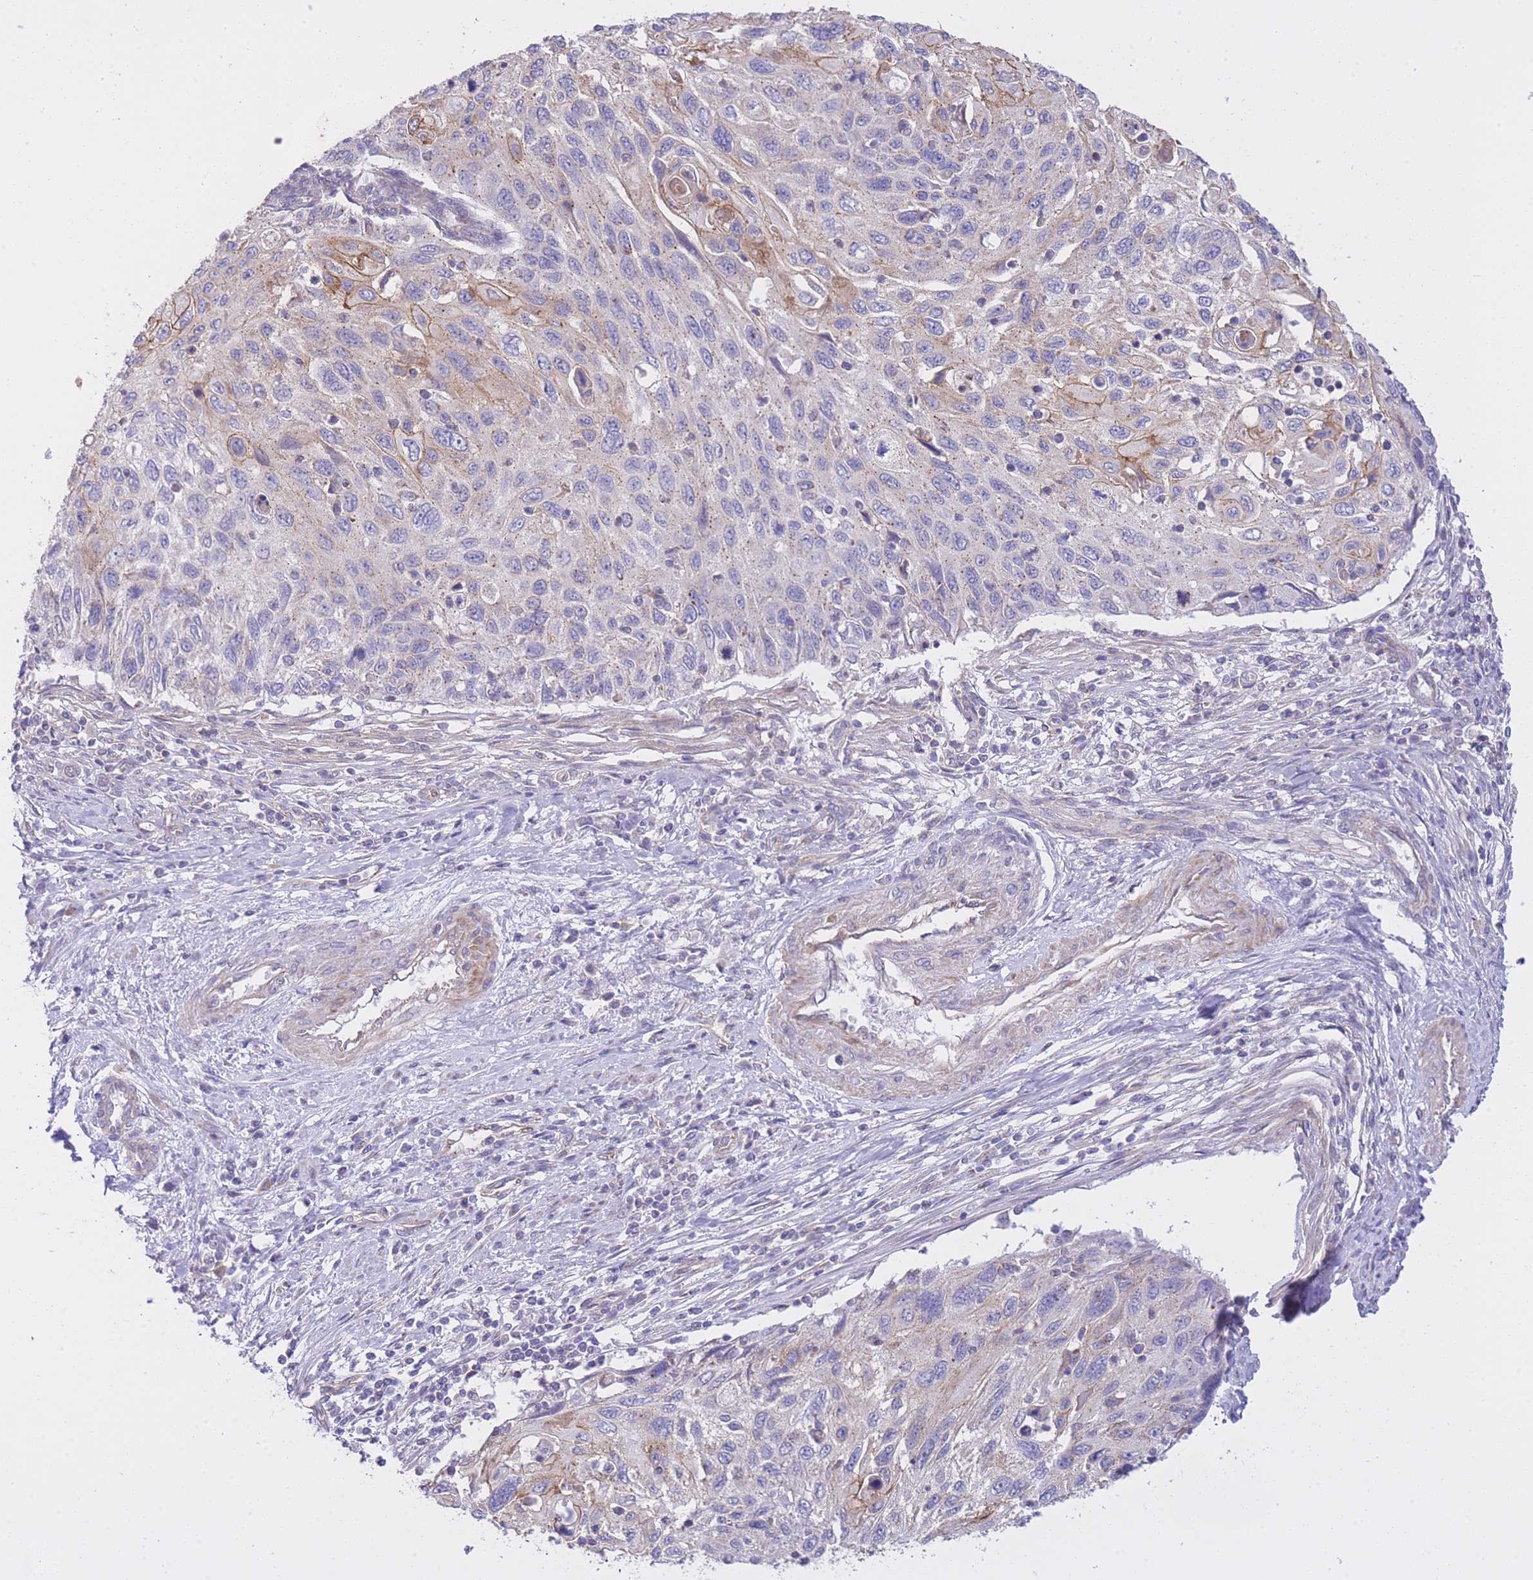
{"staining": {"intensity": "weak", "quantity": "<25%", "location": "cytoplasmic/membranous"}, "tissue": "cervical cancer", "cell_type": "Tumor cells", "image_type": "cancer", "snomed": [{"axis": "morphology", "description": "Squamous cell carcinoma, NOS"}, {"axis": "topography", "description": "Cervix"}], "caption": "Tumor cells are negative for brown protein staining in cervical cancer (squamous cell carcinoma).", "gene": "CTBP1", "patient": {"sex": "female", "age": 70}}